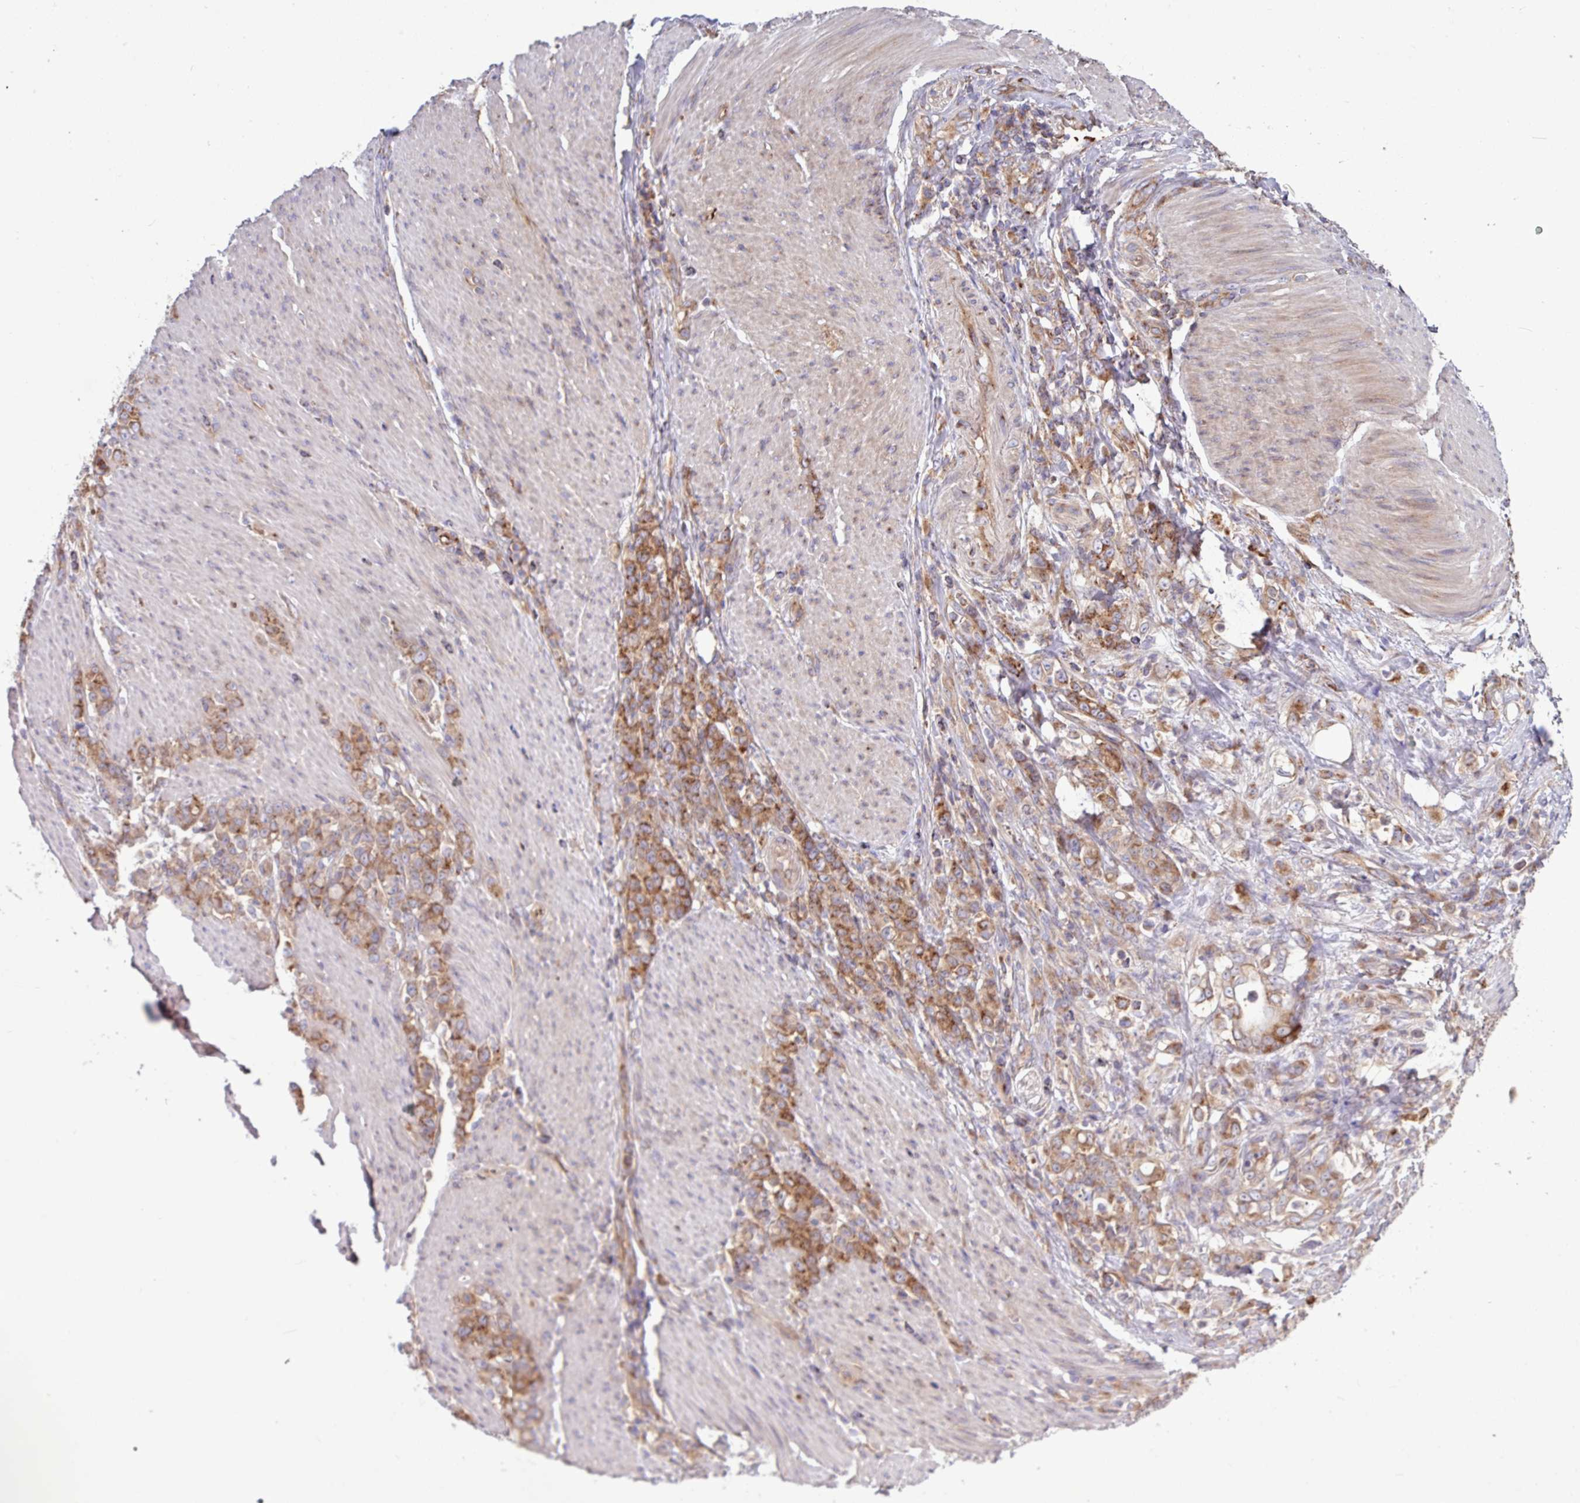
{"staining": {"intensity": "moderate", "quantity": ">75%", "location": "cytoplasmic/membranous"}, "tissue": "stomach cancer", "cell_type": "Tumor cells", "image_type": "cancer", "snomed": [{"axis": "morphology", "description": "Adenocarcinoma, NOS"}, {"axis": "topography", "description": "Stomach"}], "caption": "Immunohistochemical staining of human stomach adenocarcinoma displays moderate cytoplasmic/membranous protein staining in about >75% of tumor cells.", "gene": "LSM12", "patient": {"sex": "female", "age": 79}}